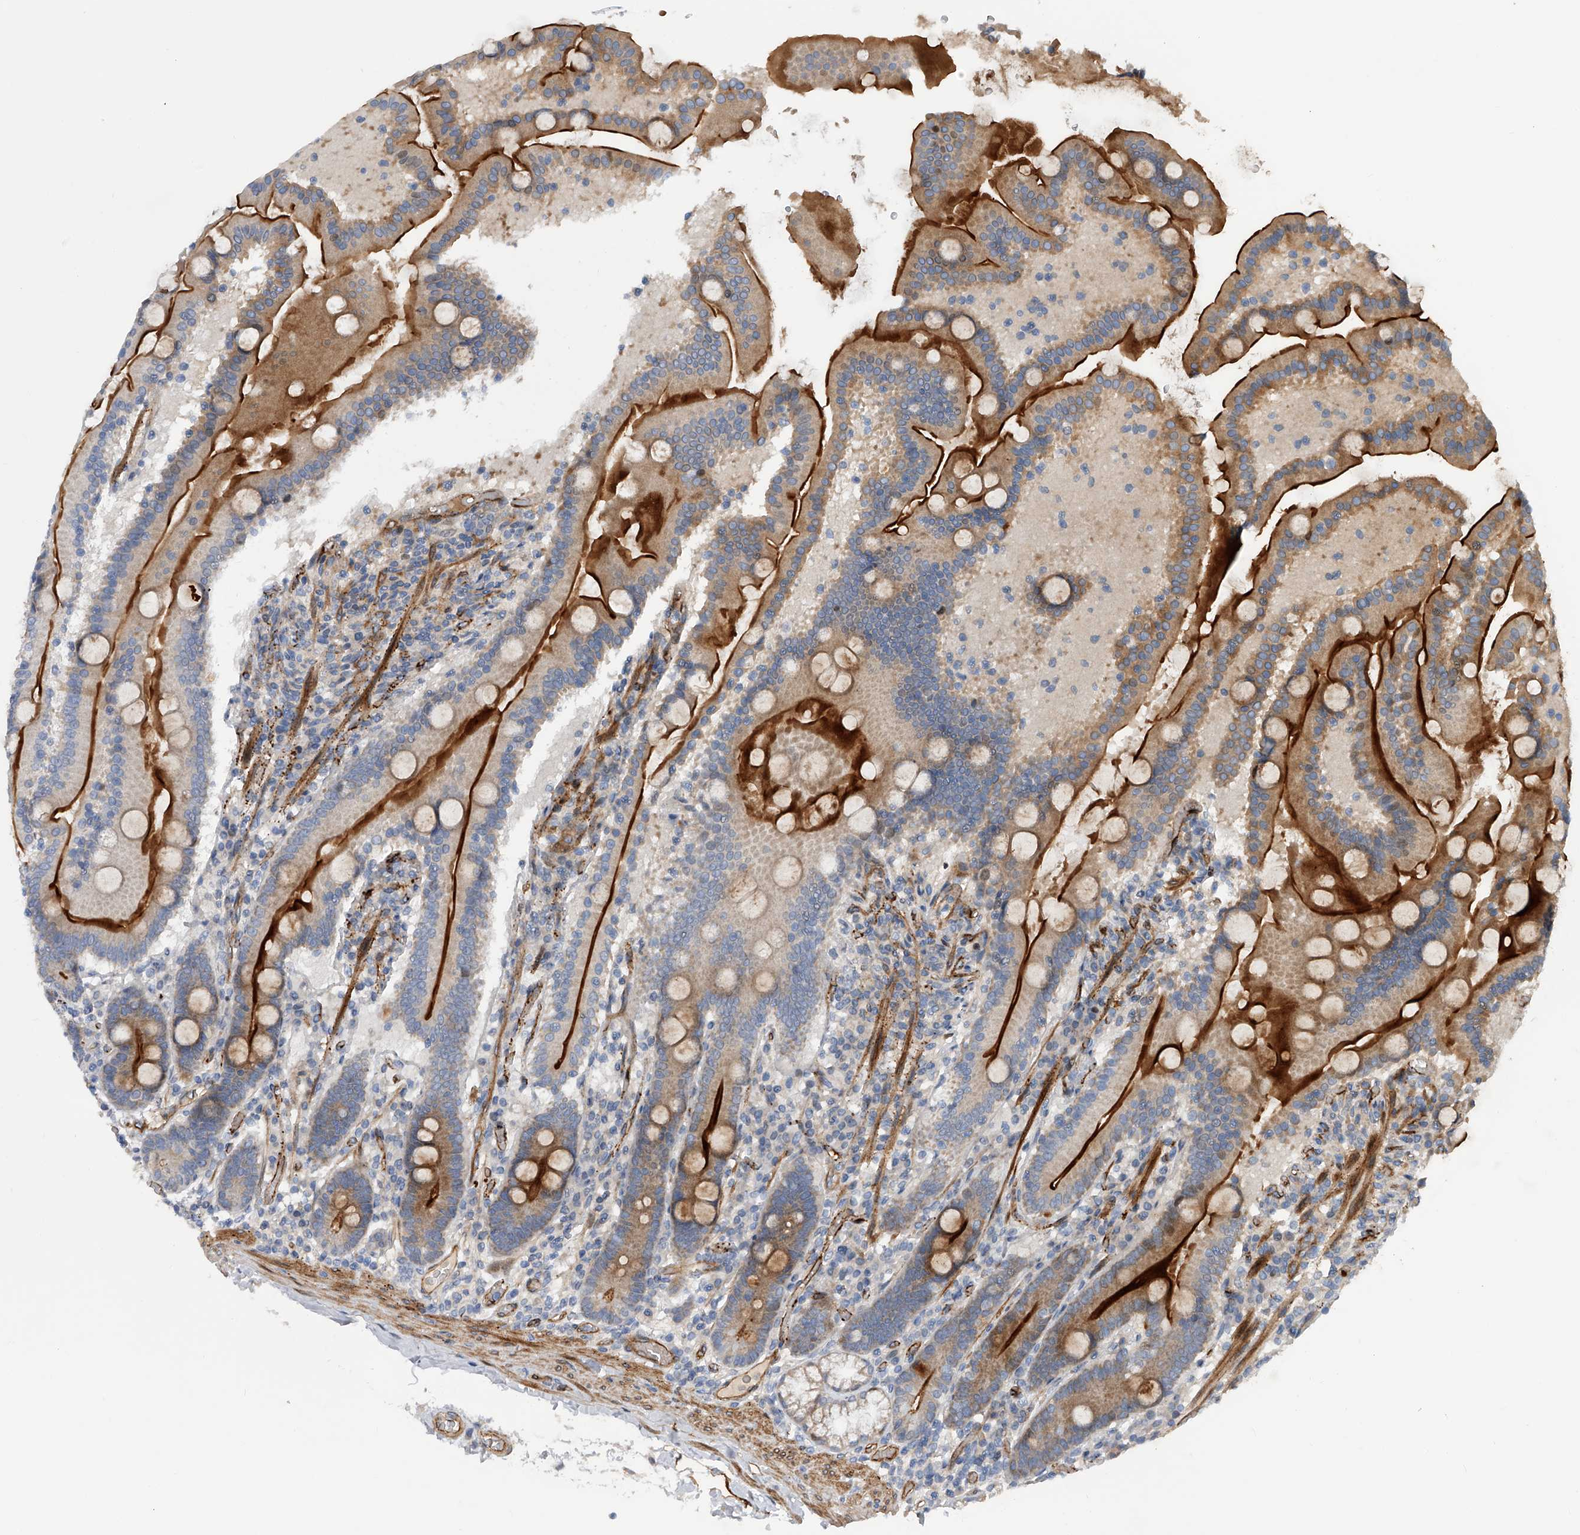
{"staining": {"intensity": "strong", "quantity": "<25%", "location": "cytoplasmic/membranous"}, "tissue": "duodenum", "cell_type": "Glandular cells", "image_type": "normal", "snomed": [{"axis": "morphology", "description": "Normal tissue, NOS"}, {"axis": "topography", "description": "Duodenum"}], "caption": "A photomicrograph showing strong cytoplasmic/membranous staining in approximately <25% of glandular cells in benign duodenum, as visualized by brown immunohistochemical staining.", "gene": "PDSS2", "patient": {"sex": "male", "age": 55}}